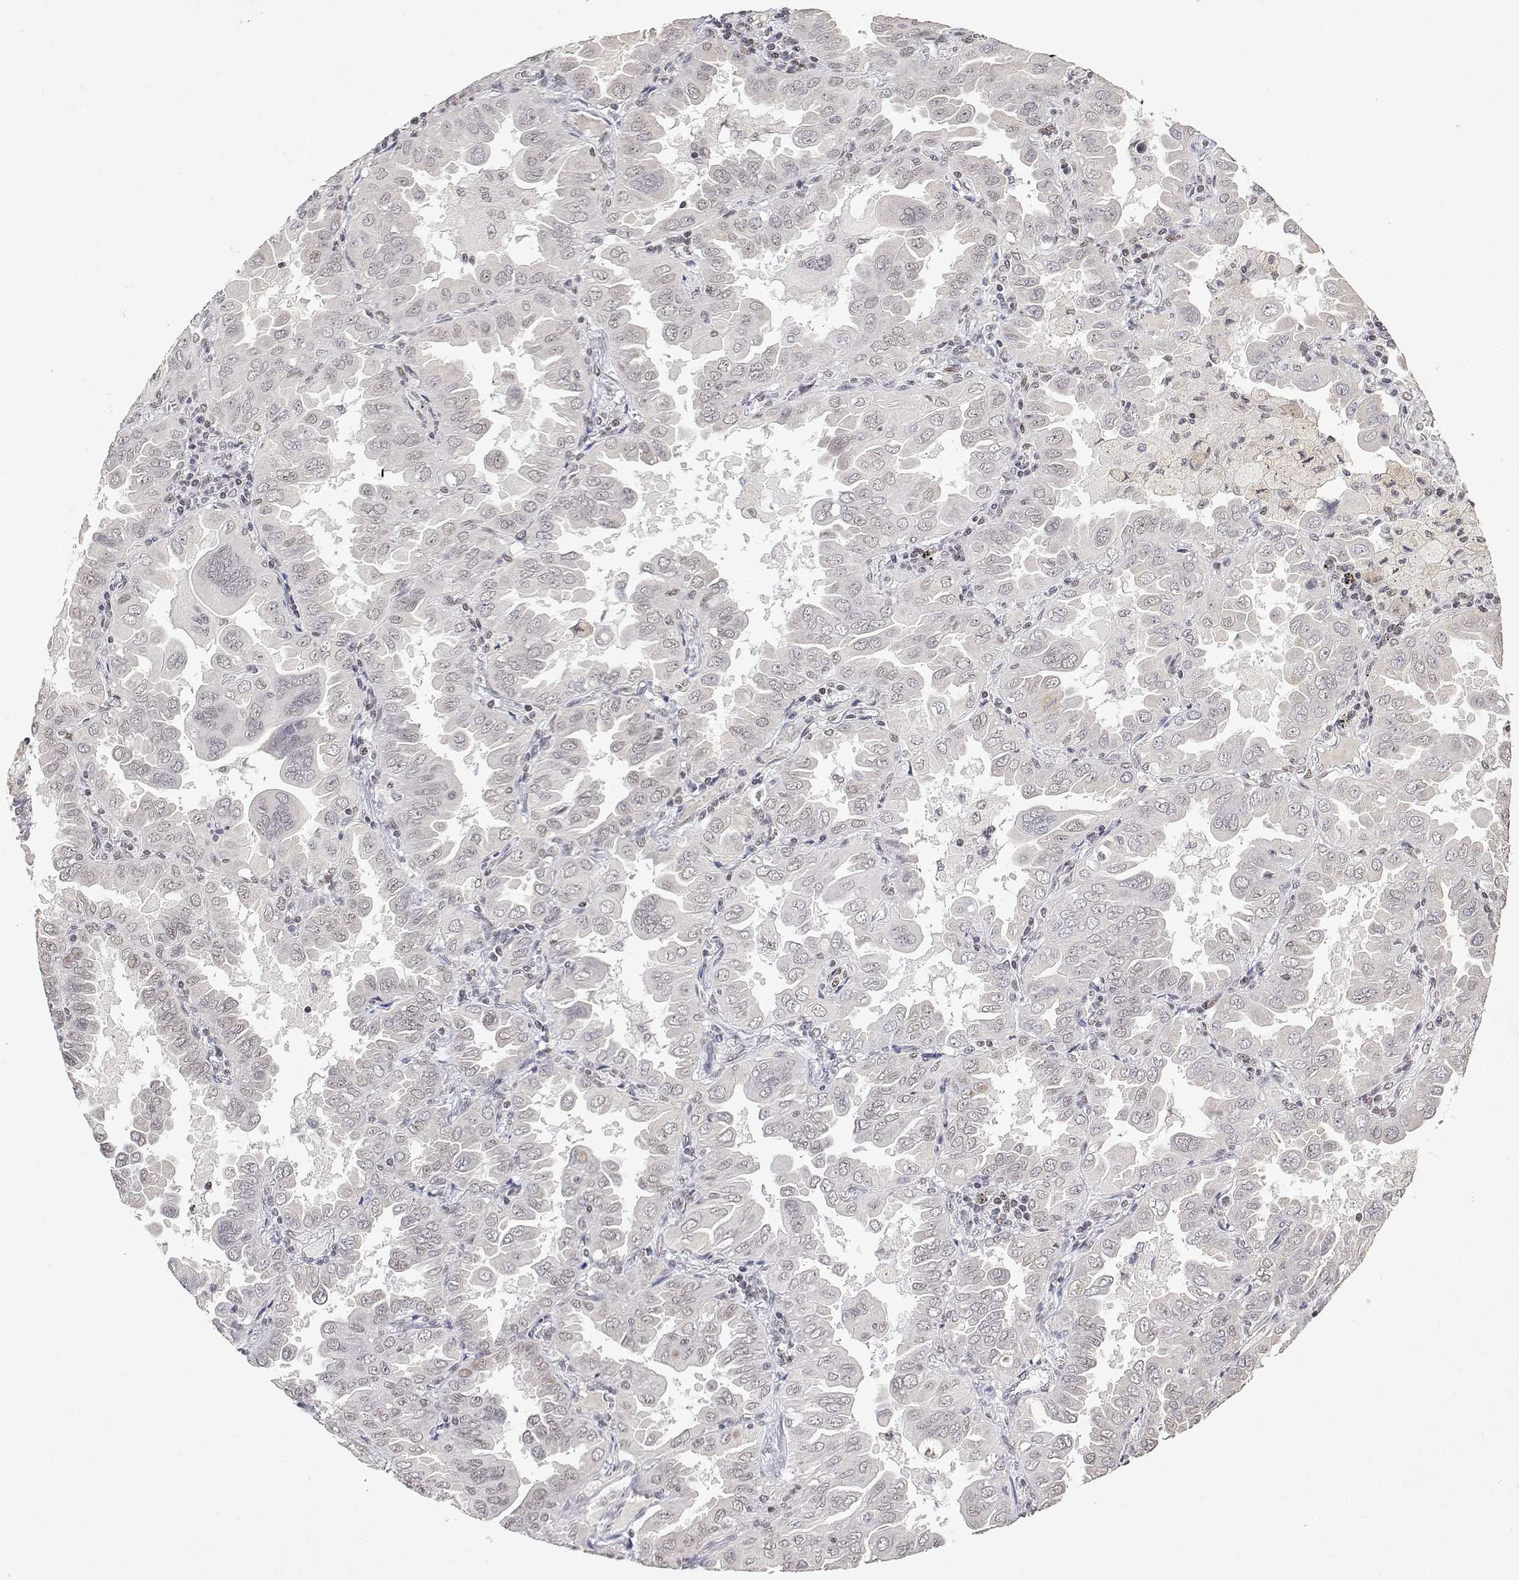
{"staining": {"intensity": "weak", "quantity": "<25%", "location": "nuclear"}, "tissue": "lung cancer", "cell_type": "Tumor cells", "image_type": "cancer", "snomed": [{"axis": "morphology", "description": "Adenocarcinoma, NOS"}, {"axis": "topography", "description": "Lung"}], "caption": "DAB (3,3'-diaminobenzidine) immunohistochemical staining of lung cancer (adenocarcinoma) reveals no significant expression in tumor cells. Brightfield microscopy of immunohistochemistry (IHC) stained with DAB (3,3'-diaminobenzidine) (brown) and hematoxylin (blue), captured at high magnification.", "gene": "XPC", "patient": {"sex": "male", "age": 64}}